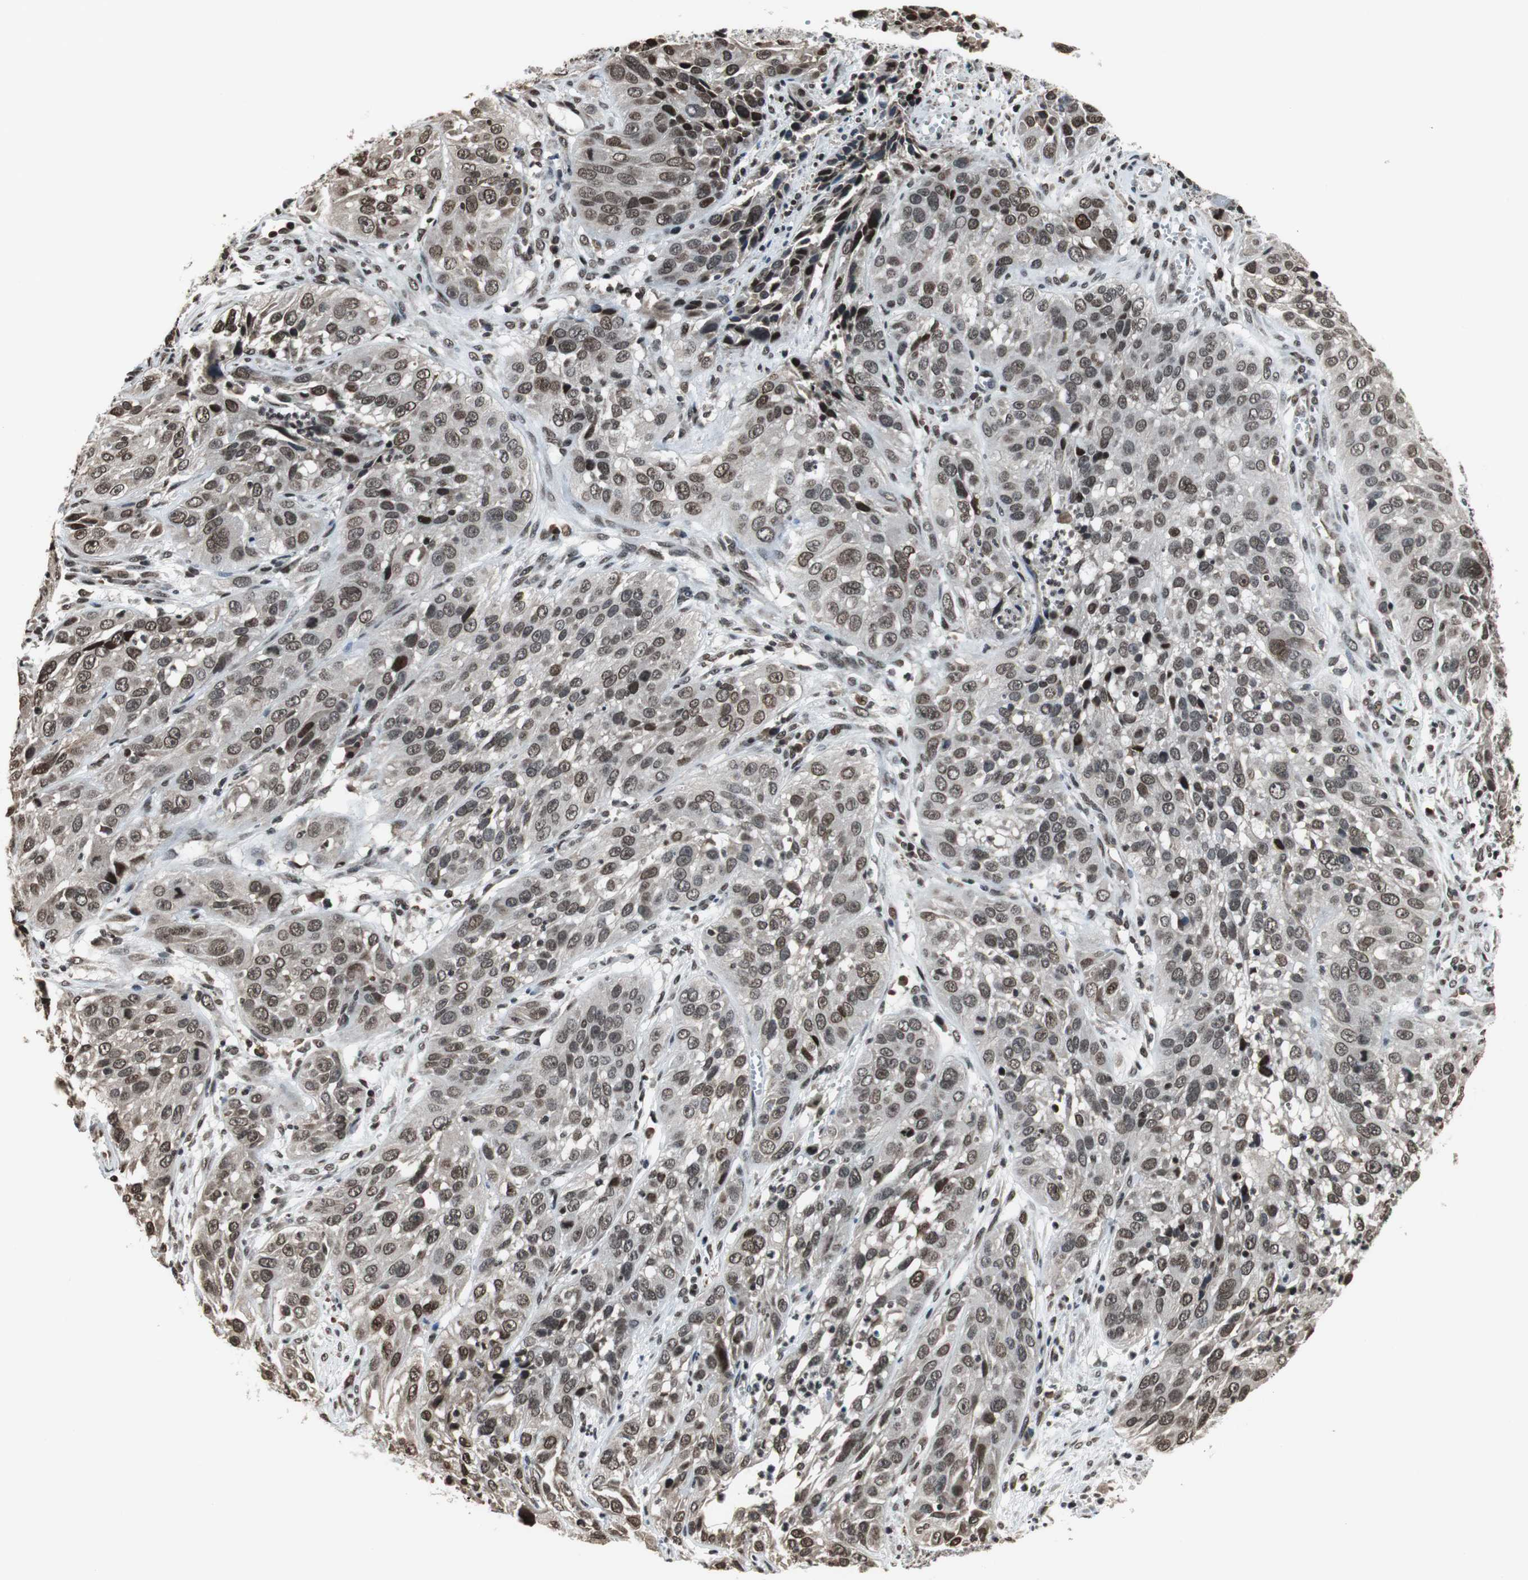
{"staining": {"intensity": "moderate", "quantity": ">75%", "location": "nuclear"}, "tissue": "cervical cancer", "cell_type": "Tumor cells", "image_type": "cancer", "snomed": [{"axis": "morphology", "description": "Squamous cell carcinoma, NOS"}, {"axis": "topography", "description": "Cervix"}], "caption": "This is a micrograph of immunohistochemistry staining of cervical cancer (squamous cell carcinoma), which shows moderate expression in the nuclear of tumor cells.", "gene": "REST", "patient": {"sex": "female", "age": 32}}